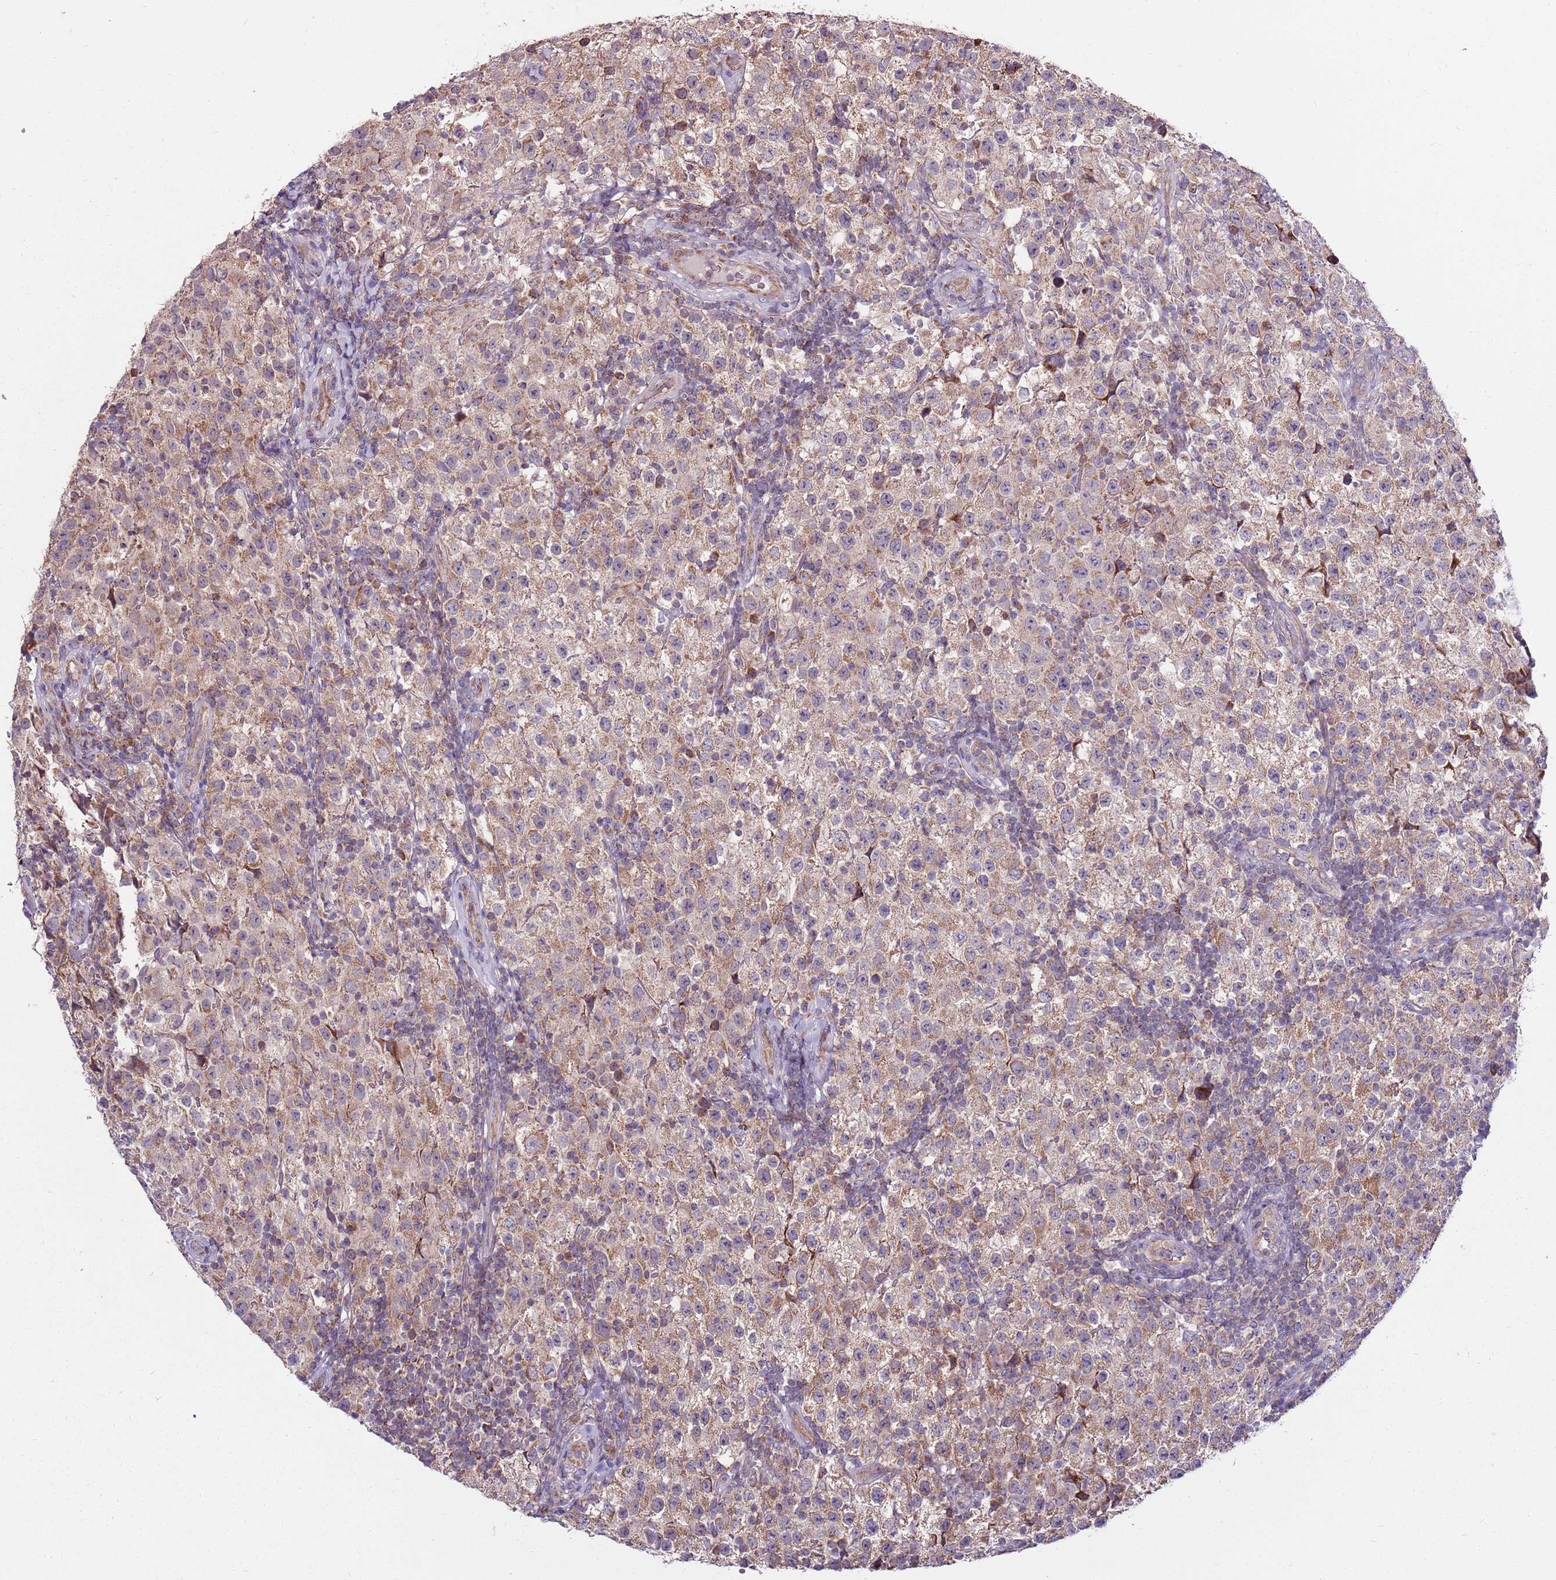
{"staining": {"intensity": "weak", "quantity": ">75%", "location": "cytoplasmic/membranous"}, "tissue": "testis cancer", "cell_type": "Tumor cells", "image_type": "cancer", "snomed": [{"axis": "morphology", "description": "Seminoma, NOS"}, {"axis": "morphology", "description": "Carcinoma, Embryonal, NOS"}, {"axis": "topography", "description": "Testis"}], "caption": "A micrograph of human seminoma (testis) stained for a protein displays weak cytoplasmic/membranous brown staining in tumor cells.", "gene": "SMG1", "patient": {"sex": "male", "age": 41}}